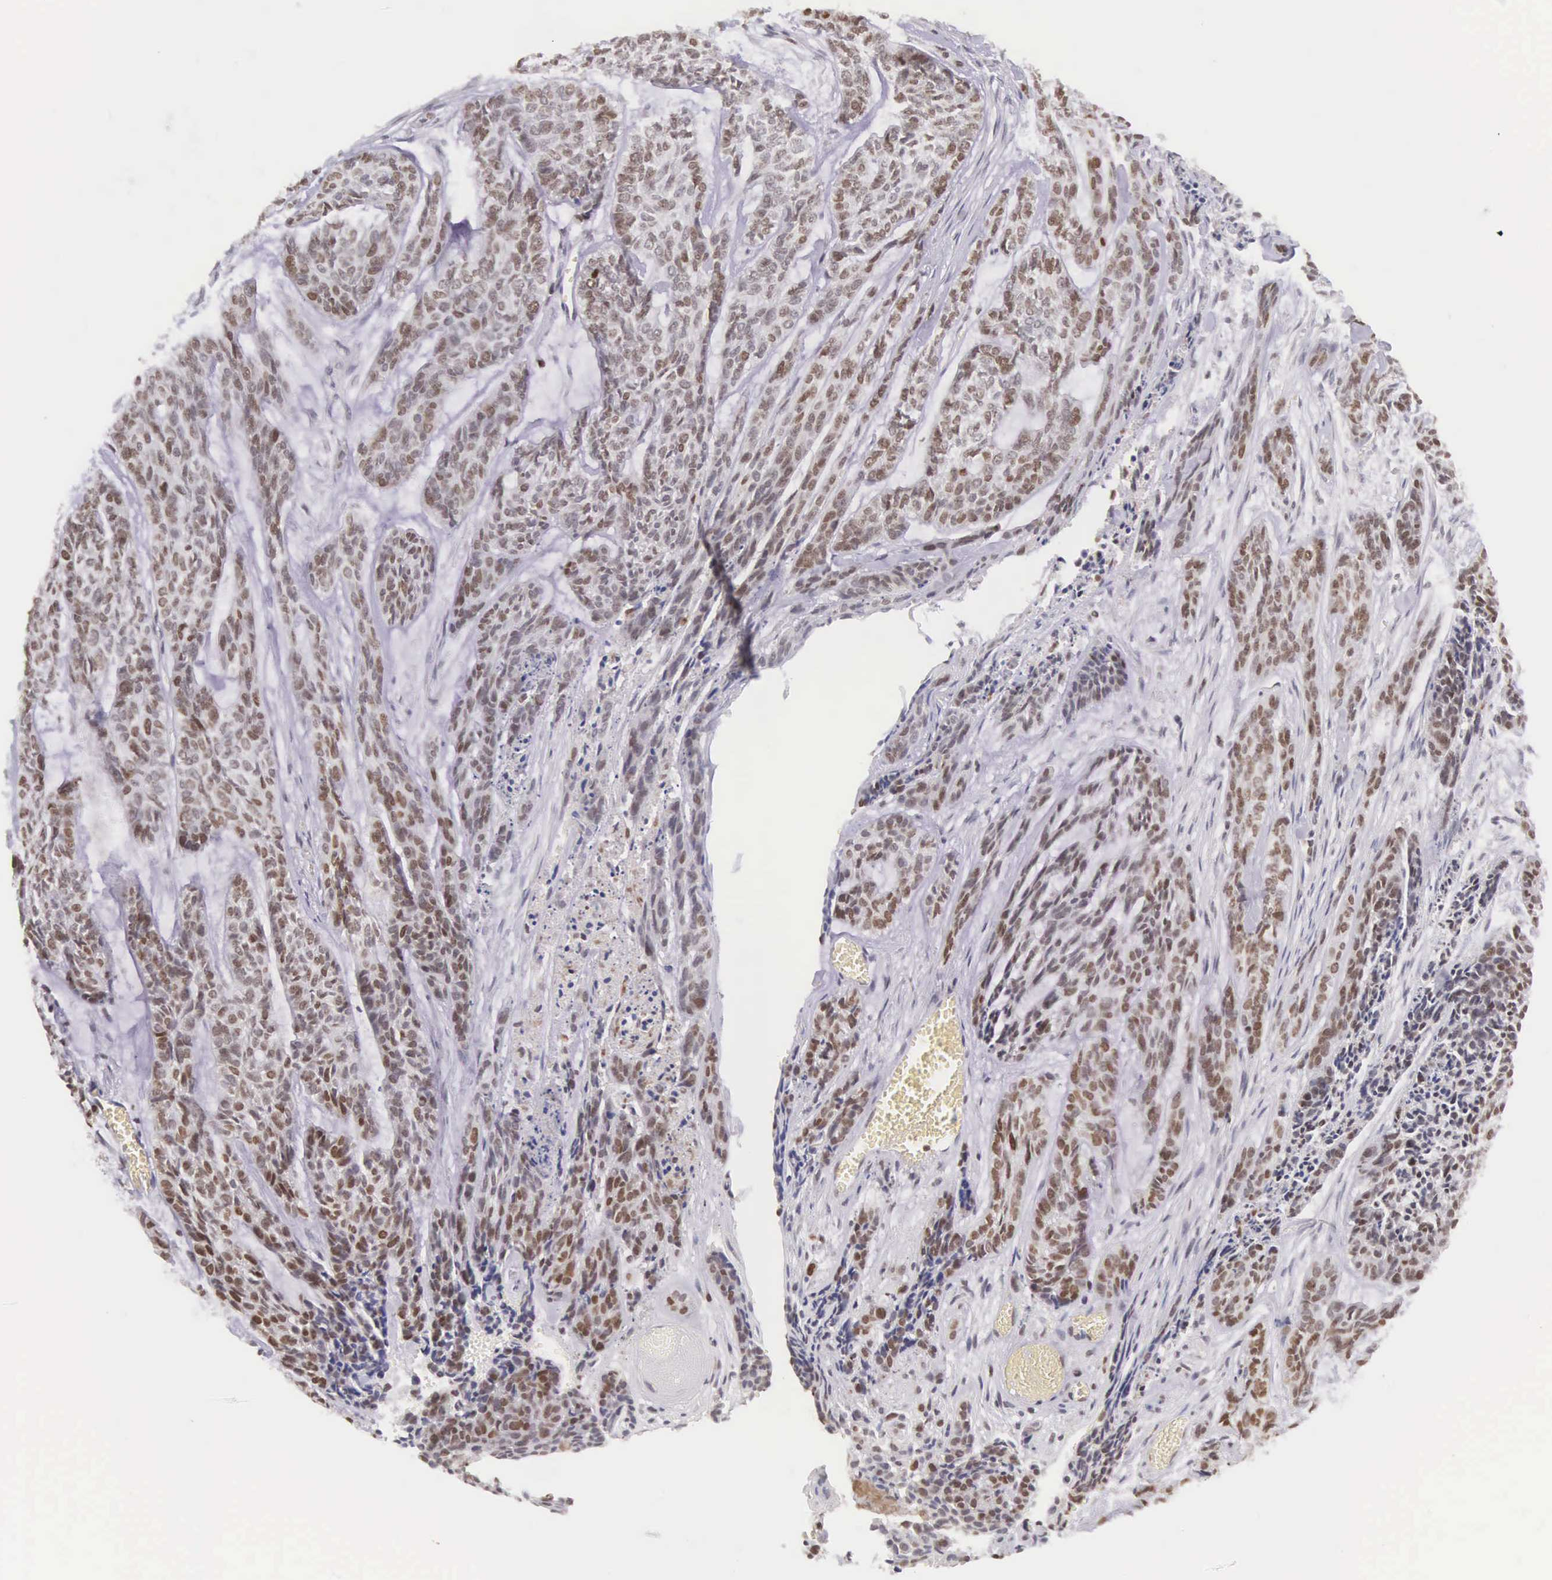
{"staining": {"intensity": "moderate", "quantity": ">75%", "location": "nuclear"}, "tissue": "skin cancer", "cell_type": "Tumor cells", "image_type": "cancer", "snomed": [{"axis": "morphology", "description": "Normal tissue, NOS"}, {"axis": "morphology", "description": "Basal cell carcinoma"}, {"axis": "topography", "description": "Skin"}], "caption": "Basal cell carcinoma (skin) stained with DAB (3,3'-diaminobenzidine) immunohistochemistry exhibits medium levels of moderate nuclear staining in about >75% of tumor cells.", "gene": "VRK1", "patient": {"sex": "female", "age": 65}}